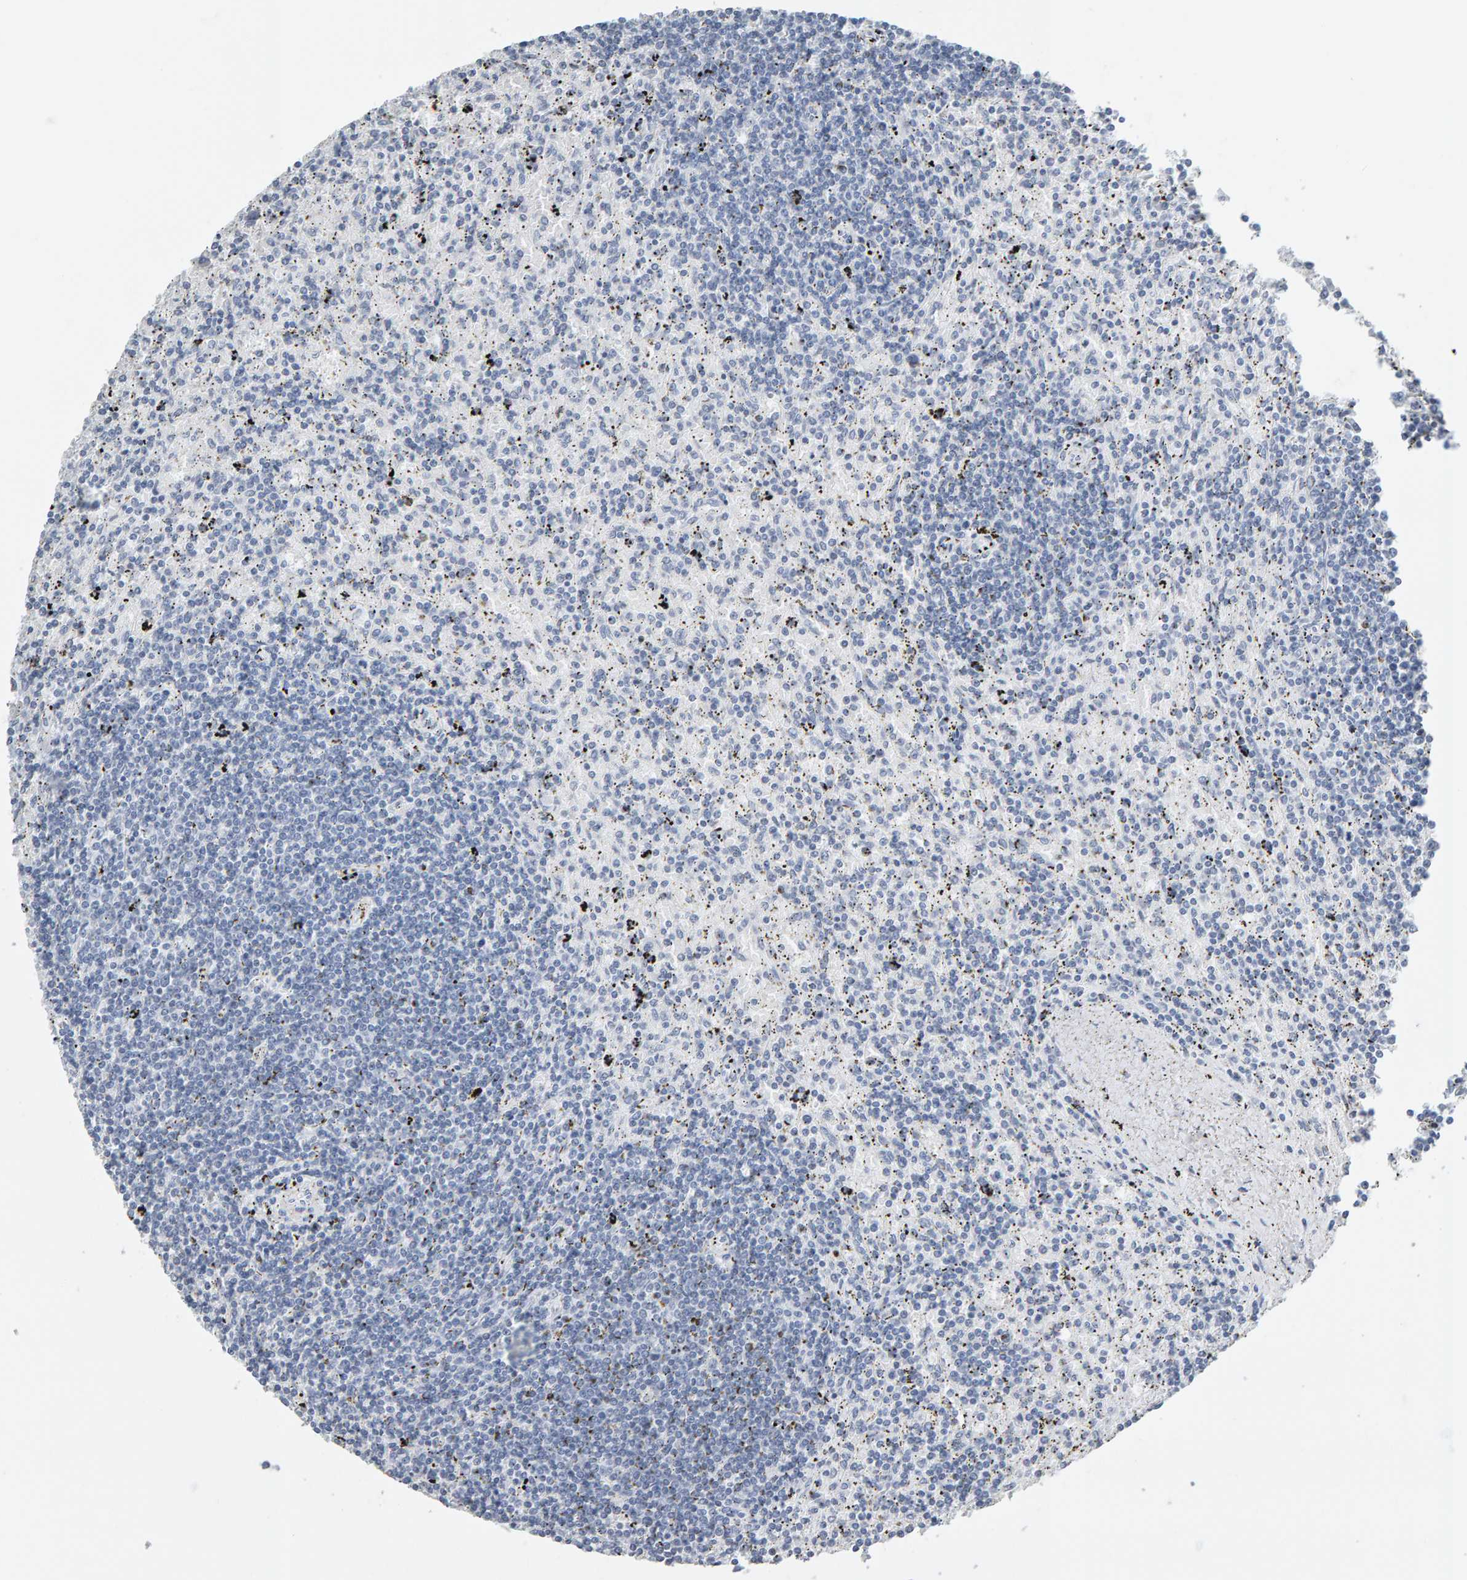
{"staining": {"intensity": "negative", "quantity": "none", "location": "none"}, "tissue": "lymphoma", "cell_type": "Tumor cells", "image_type": "cancer", "snomed": [{"axis": "morphology", "description": "Malignant lymphoma, non-Hodgkin's type, Low grade"}, {"axis": "topography", "description": "Spleen"}], "caption": "IHC photomicrograph of neoplastic tissue: human lymphoma stained with DAB shows no significant protein positivity in tumor cells.", "gene": "SPACA3", "patient": {"sex": "male", "age": 76}}